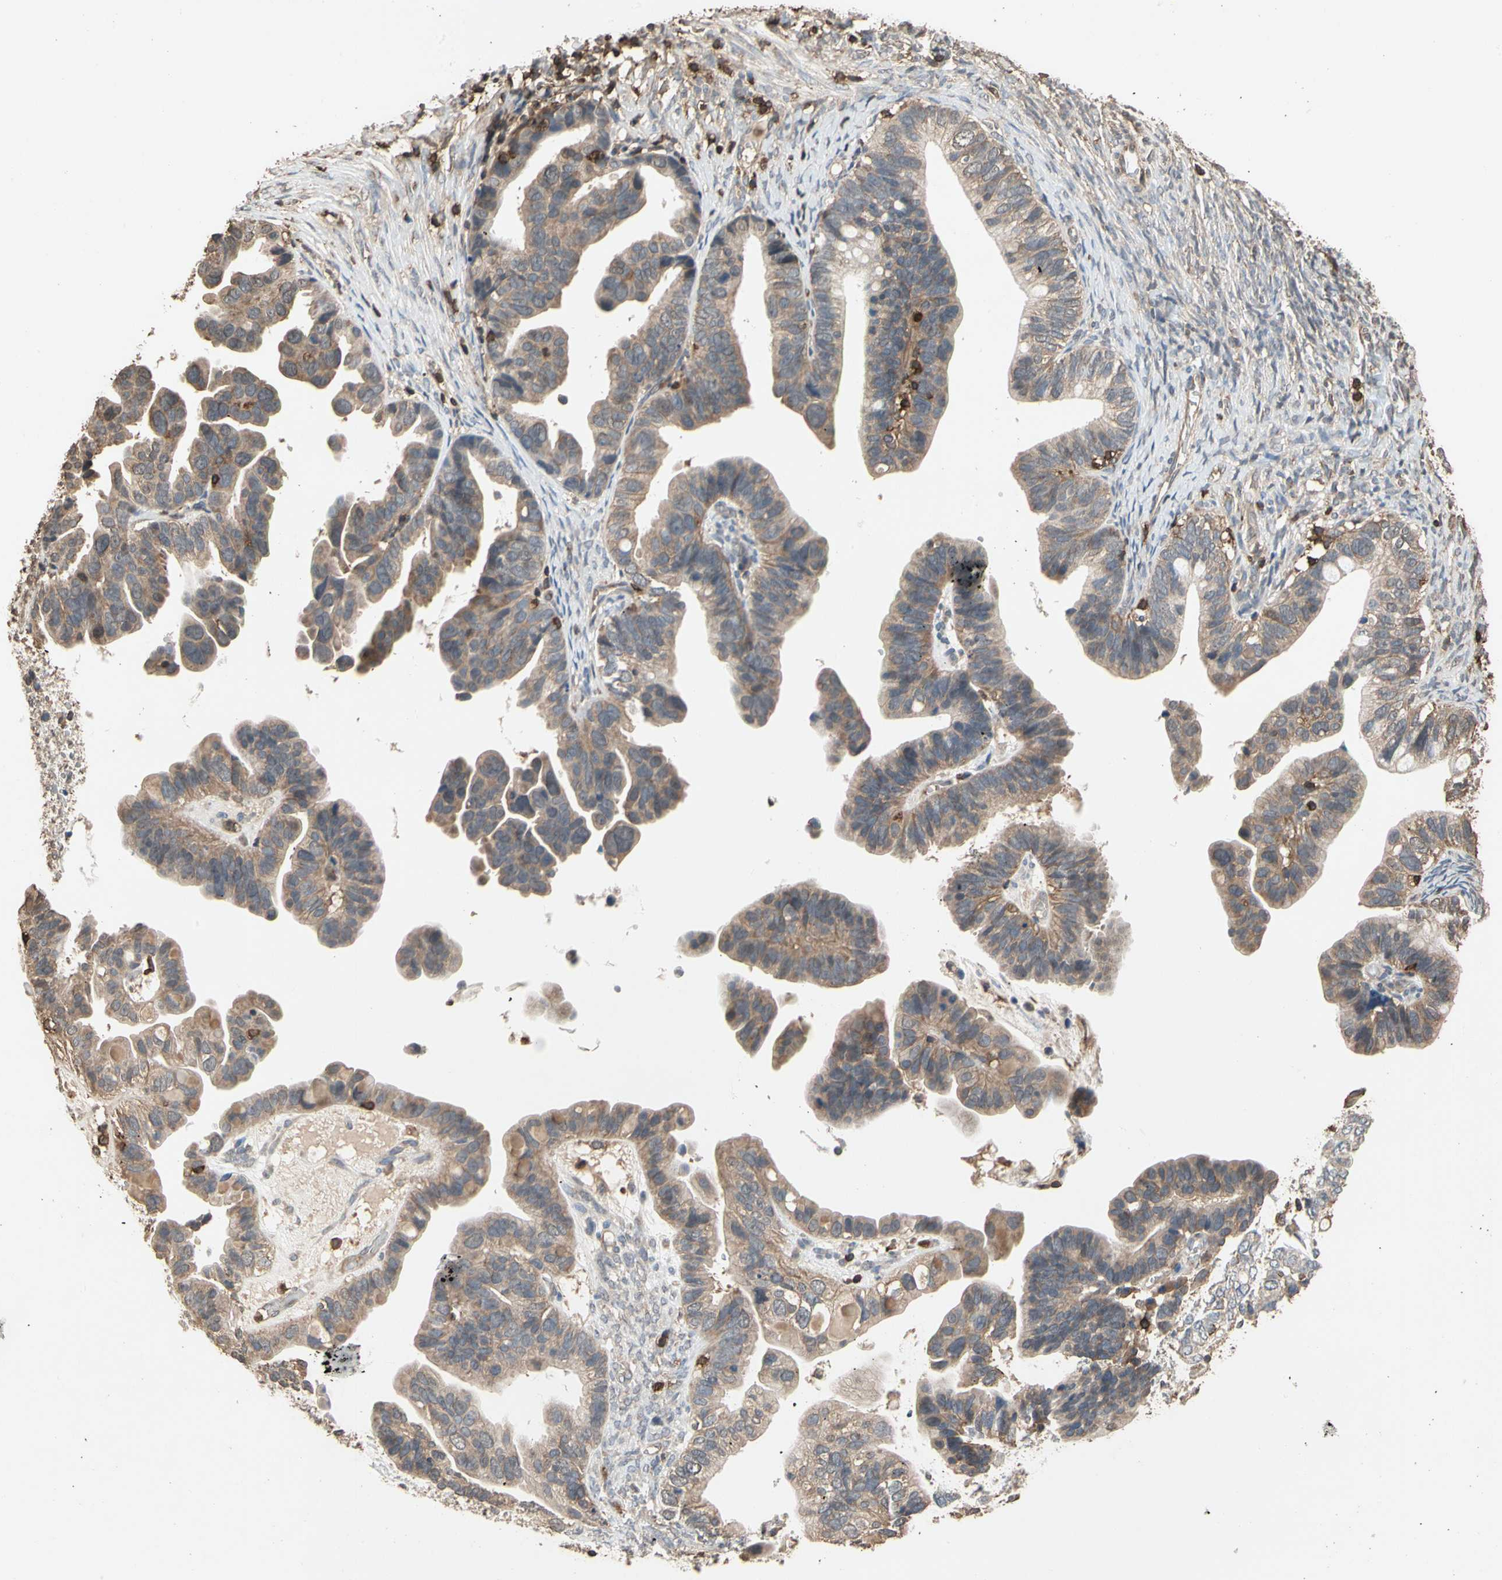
{"staining": {"intensity": "weak", "quantity": ">75%", "location": "cytoplasmic/membranous"}, "tissue": "ovarian cancer", "cell_type": "Tumor cells", "image_type": "cancer", "snomed": [{"axis": "morphology", "description": "Cystadenocarcinoma, serous, NOS"}, {"axis": "topography", "description": "Ovary"}], "caption": "There is low levels of weak cytoplasmic/membranous expression in tumor cells of ovarian cancer (serous cystadenocarcinoma), as demonstrated by immunohistochemical staining (brown color).", "gene": "MAP3K10", "patient": {"sex": "female", "age": 56}}